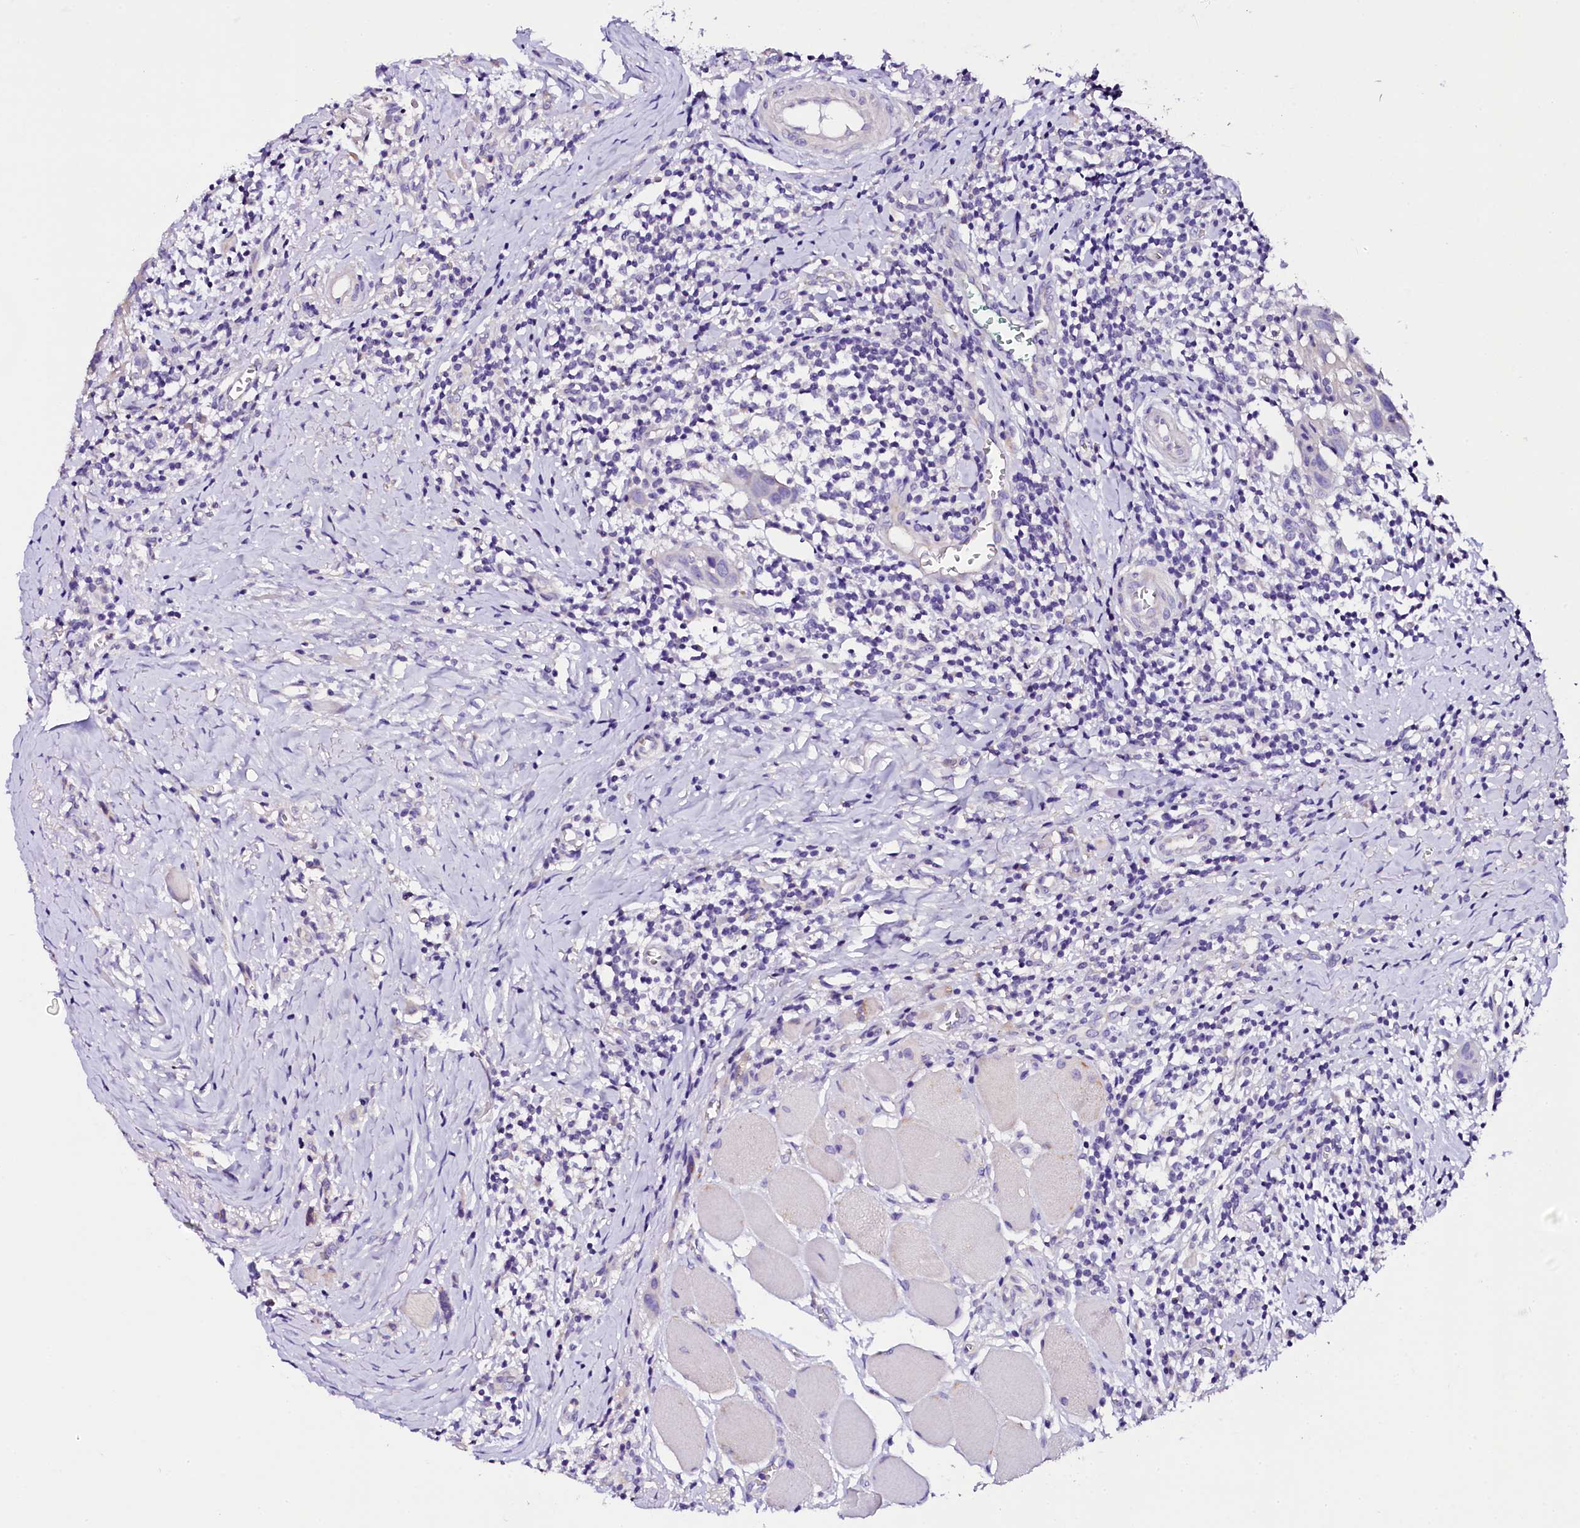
{"staining": {"intensity": "negative", "quantity": "none", "location": "none"}, "tissue": "head and neck cancer", "cell_type": "Tumor cells", "image_type": "cancer", "snomed": [{"axis": "morphology", "description": "Squamous cell carcinoma, NOS"}, {"axis": "topography", "description": "Oral tissue"}, {"axis": "topography", "description": "Head-Neck"}], "caption": "Histopathology image shows no protein positivity in tumor cells of head and neck cancer tissue. The staining is performed using DAB (3,3'-diaminobenzidine) brown chromogen with nuclei counter-stained in using hematoxylin.", "gene": "NAA16", "patient": {"sex": "female", "age": 50}}